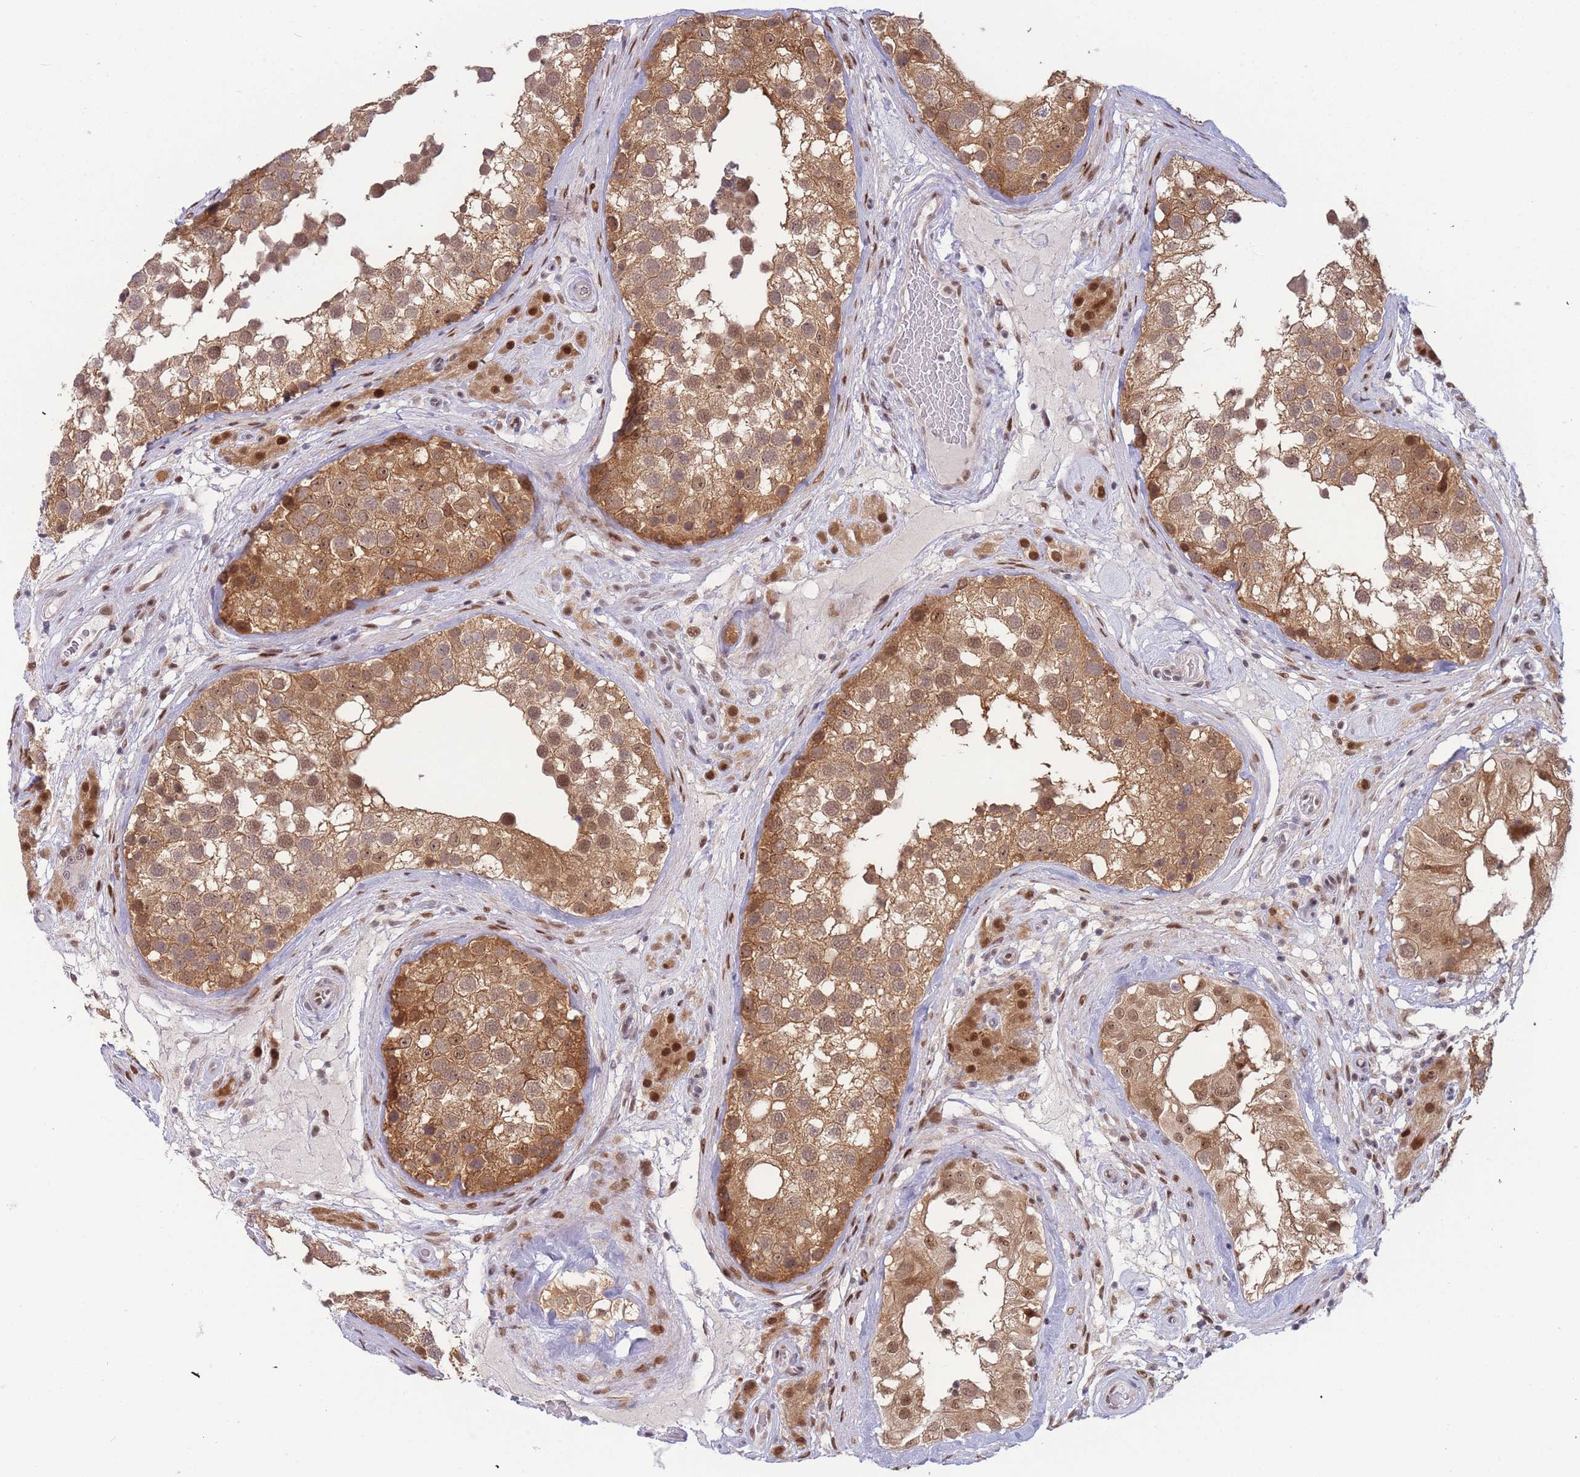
{"staining": {"intensity": "moderate", "quantity": ">75%", "location": "cytoplasmic/membranous,nuclear"}, "tissue": "testis", "cell_type": "Cells in seminiferous ducts", "image_type": "normal", "snomed": [{"axis": "morphology", "description": "Normal tissue, NOS"}, {"axis": "topography", "description": "Testis"}], "caption": "Moderate cytoplasmic/membranous,nuclear protein staining is identified in about >75% of cells in seminiferous ducts in testis. (brown staining indicates protein expression, while blue staining denotes nuclei).", "gene": "DEAF1", "patient": {"sex": "male", "age": 46}}